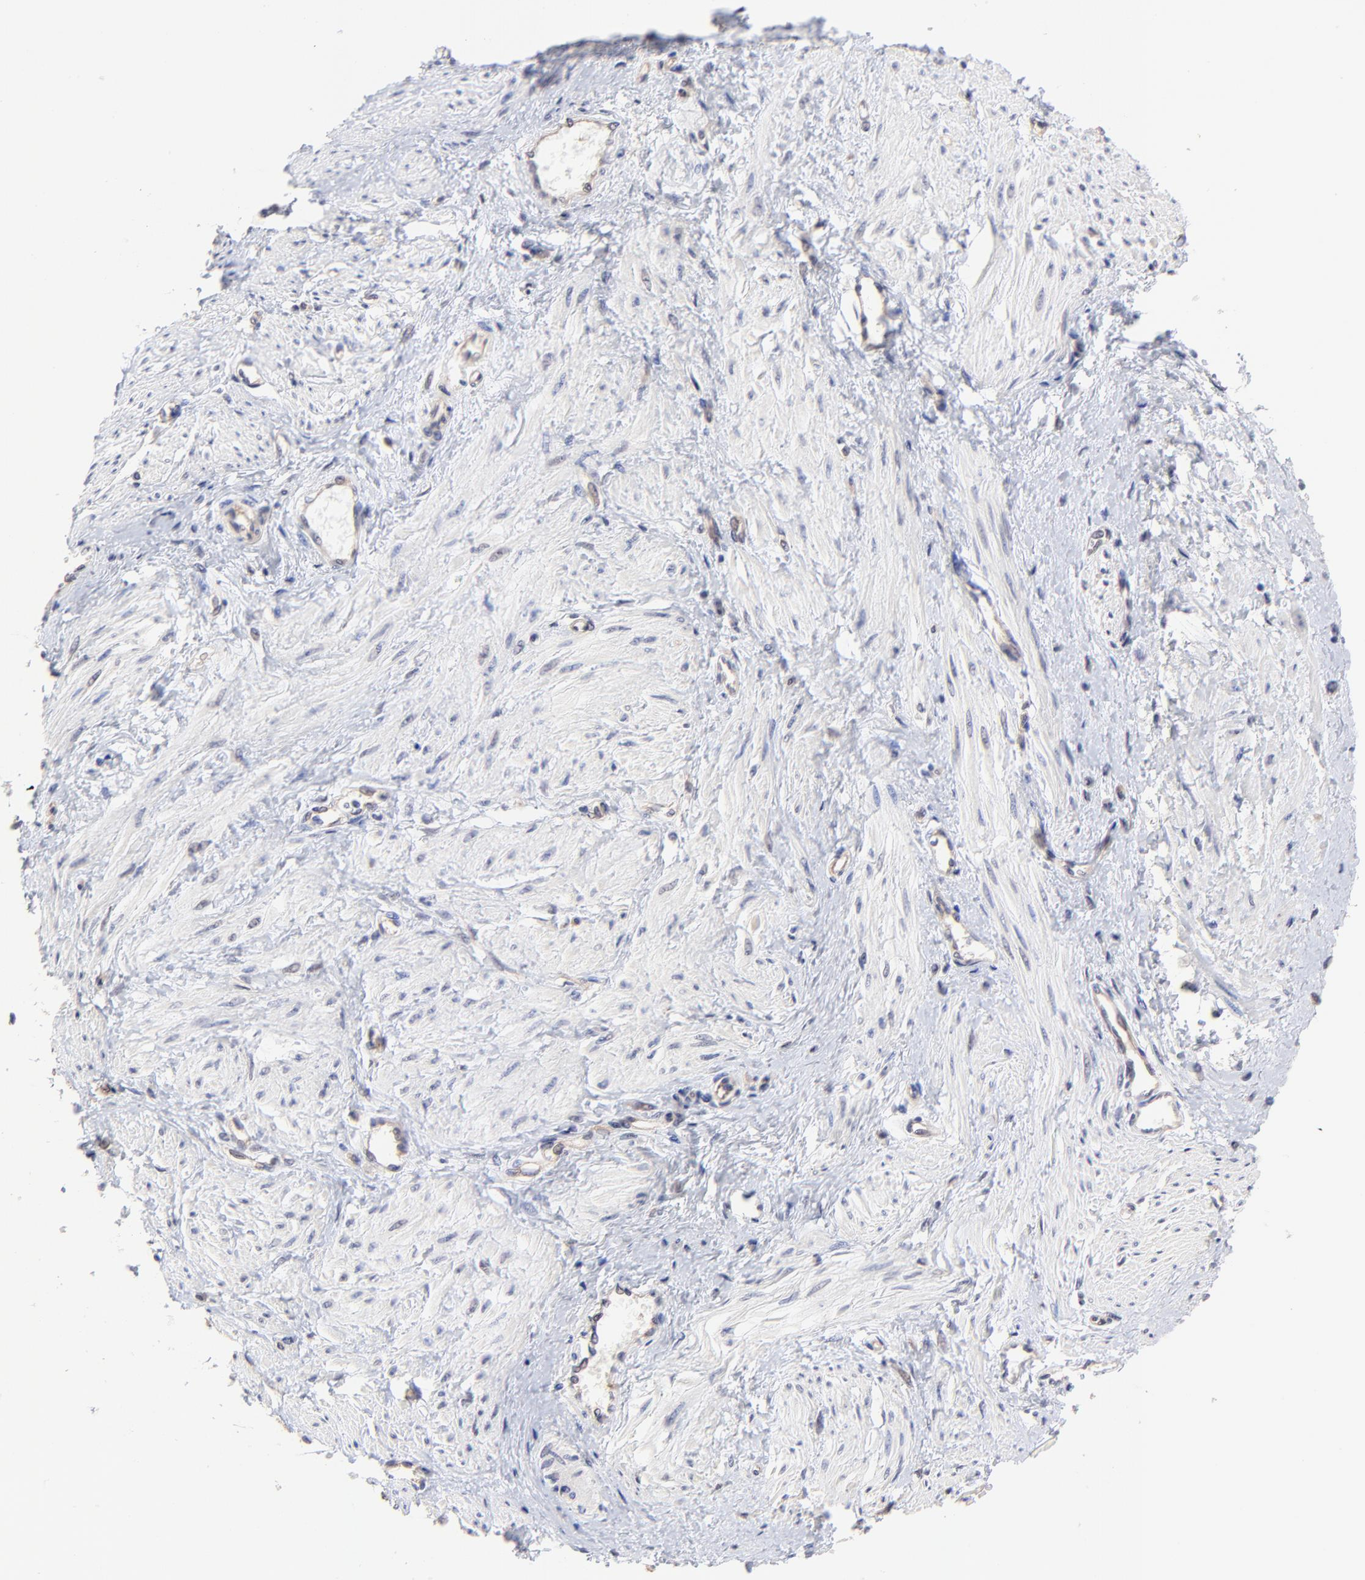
{"staining": {"intensity": "negative", "quantity": "none", "location": "none"}, "tissue": "smooth muscle", "cell_type": "Smooth muscle cells", "image_type": "normal", "snomed": [{"axis": "morphology", "description": "Normal tissue, NOS"}, {"axis": "topography", "description": "Smooth muscle"}, {"axis": "topography", "description": "Uterus"}], "caption": "IHC image of benign smooth muscle: human smooth muscle stained with DAB shows no significant protein expression in smooth muscle cells. (Stains: DAB IHC with hematoxylin counter stain, Microscopy: brightfield microscopy at high magnification).", "gene": "ZNF747", "patient": {"sex": "female", "age": 39}}